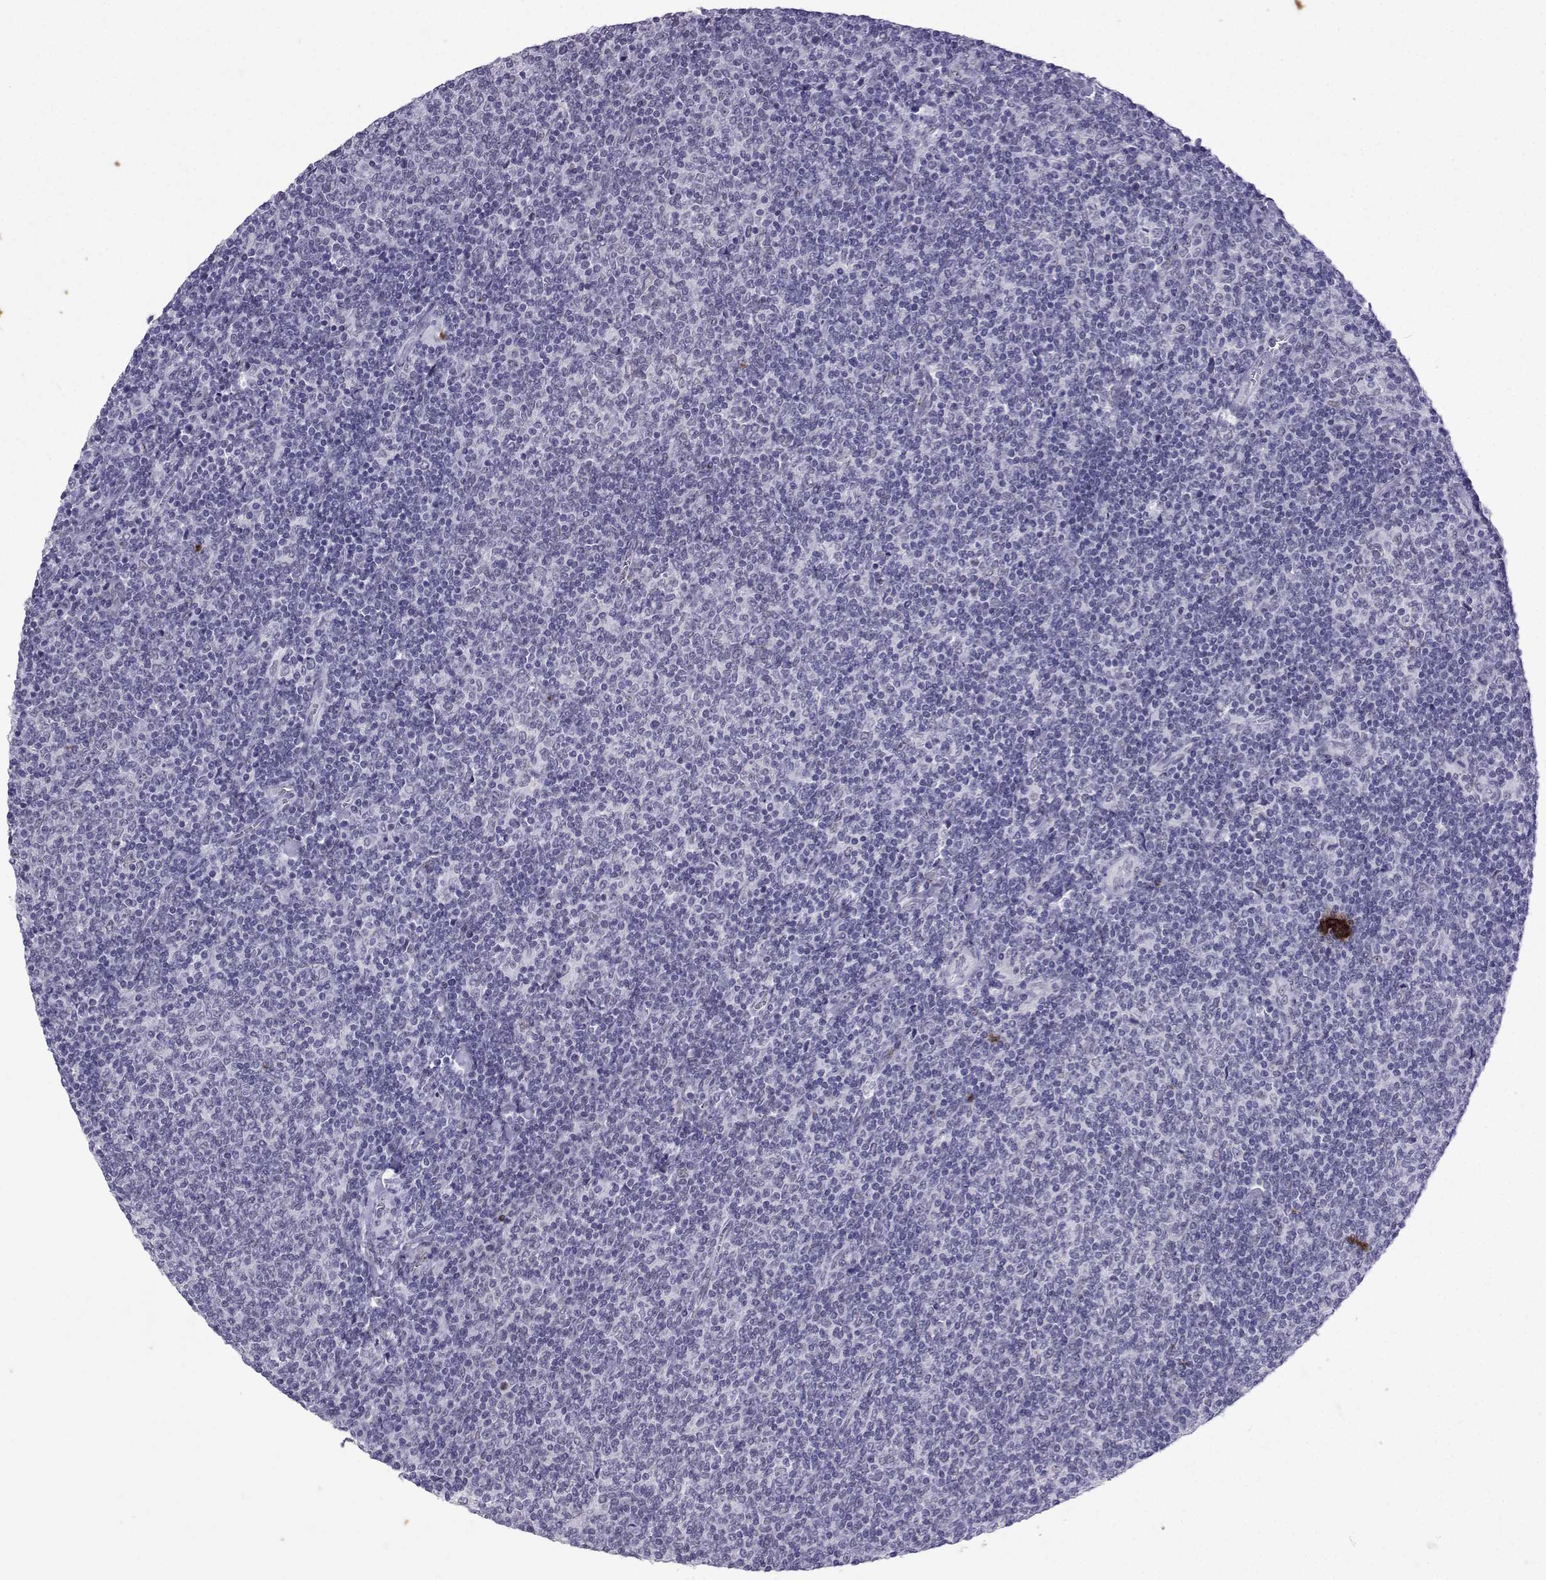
{"staining": {"intensity": "negative", "quantity": "none", "location": "none"}, "tissue": "lymphoma", "cell_type": "Tumor cells", "image_type": "cancer", "snomed": [{"axis": "morphology", "description": "Malignant lymphoma, non-Hodgkin's type, Low grade"}, {"axis": "topography", "description": "Lymph node"}], "caption": "Human lymphoma stained for a protein using immunohistochemistry (IHC) exhibits no staining in tumor cells.", "gene": "LORICRIN", "patient": {"sex": "male", "age": 52}}